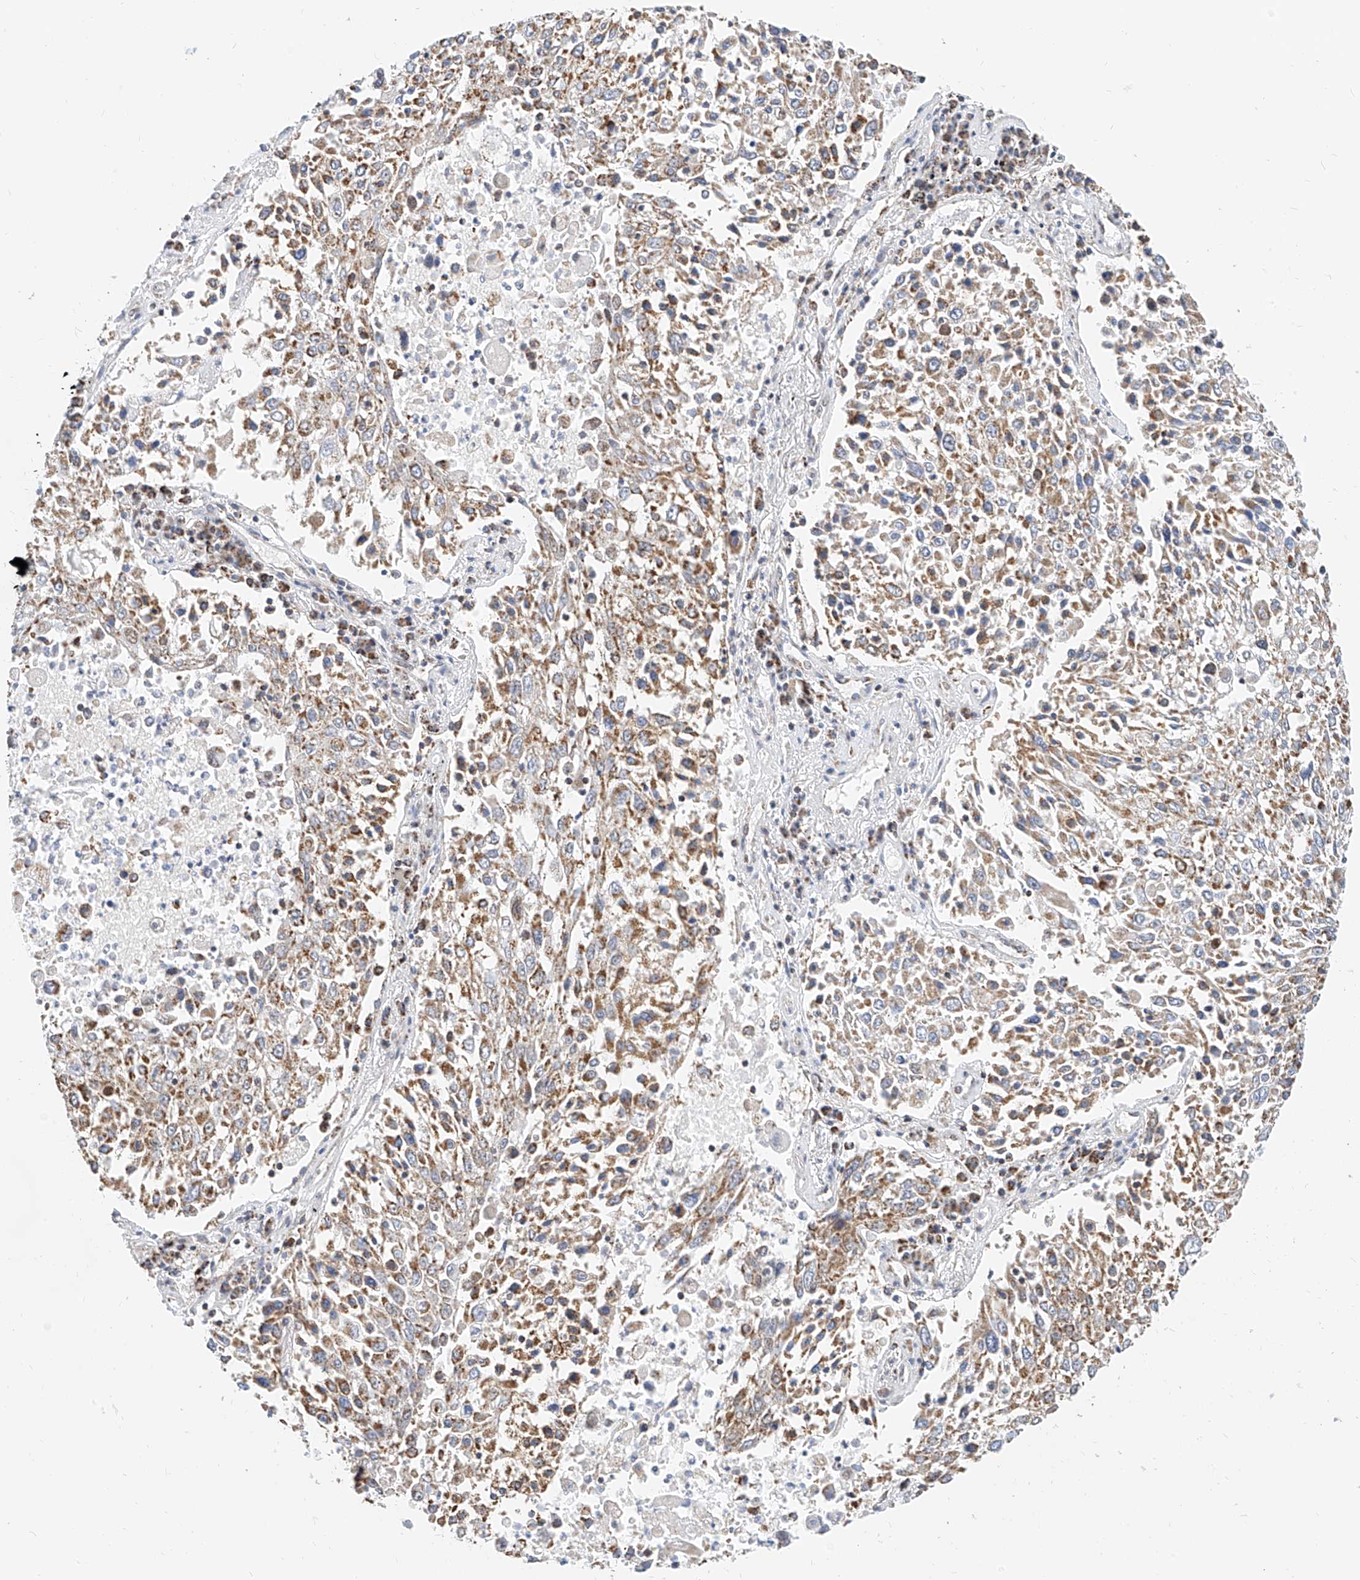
{"staining": {"intensity": "moderate", "quantity": ">75%", "location": "cytoplasmic/membranous"}, "tissue": "lung cancer", "cell_type": "Tumor cells", "image_type": "cancer", "snomed": [{"axis": "morphology", "description": "Squamous cell carcinoma, NOS"}, {"axis": "topography", "description": "Lung"}], "caption": "Tumor cells show moderate cytoplasmic/membranous expression in approximately >75% of cells in lung cancer.", "gene": "NALCN", "patient": {"sex": "male", "age": 65}}